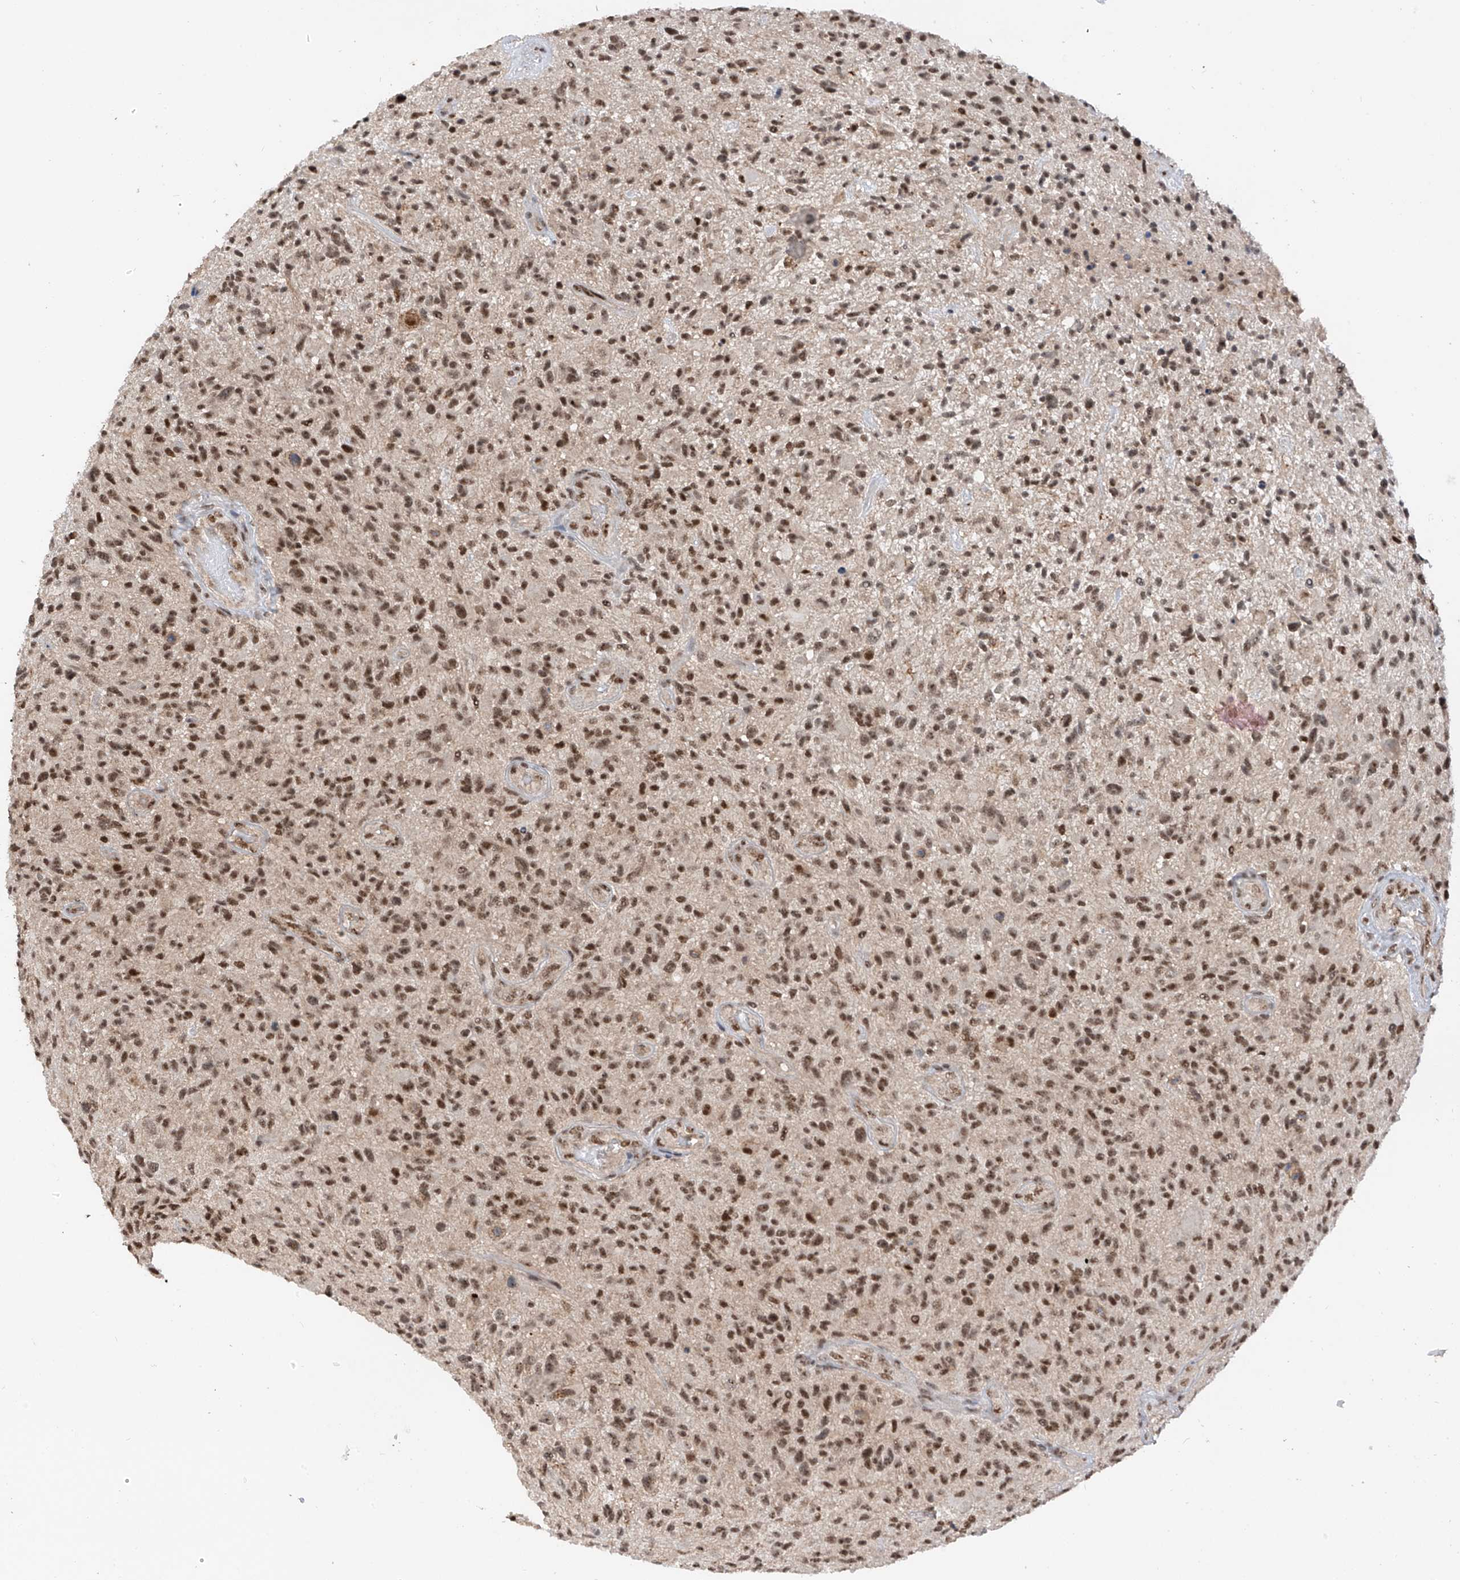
{"staining": {"intensity": "moderate", "quantity": ">75%", "location": "nuclear"}, "tissue": "glioma", "cell_type": "Tumor cells", "image_type": "cancer", "snomed": [{"axis": "morphology", "description": "Glioma, malignant, High grade"}, {"axis": "topography", "description": "Brain"}], "caption": "There is medium levels of moderate nuclear positivity in tumor cells of malignant high-grade glioma, as demonstrated by immunohistochemical staining (brown color).", "gene": "RPAIN", "patient": {"sex": "male", "age": 47}}